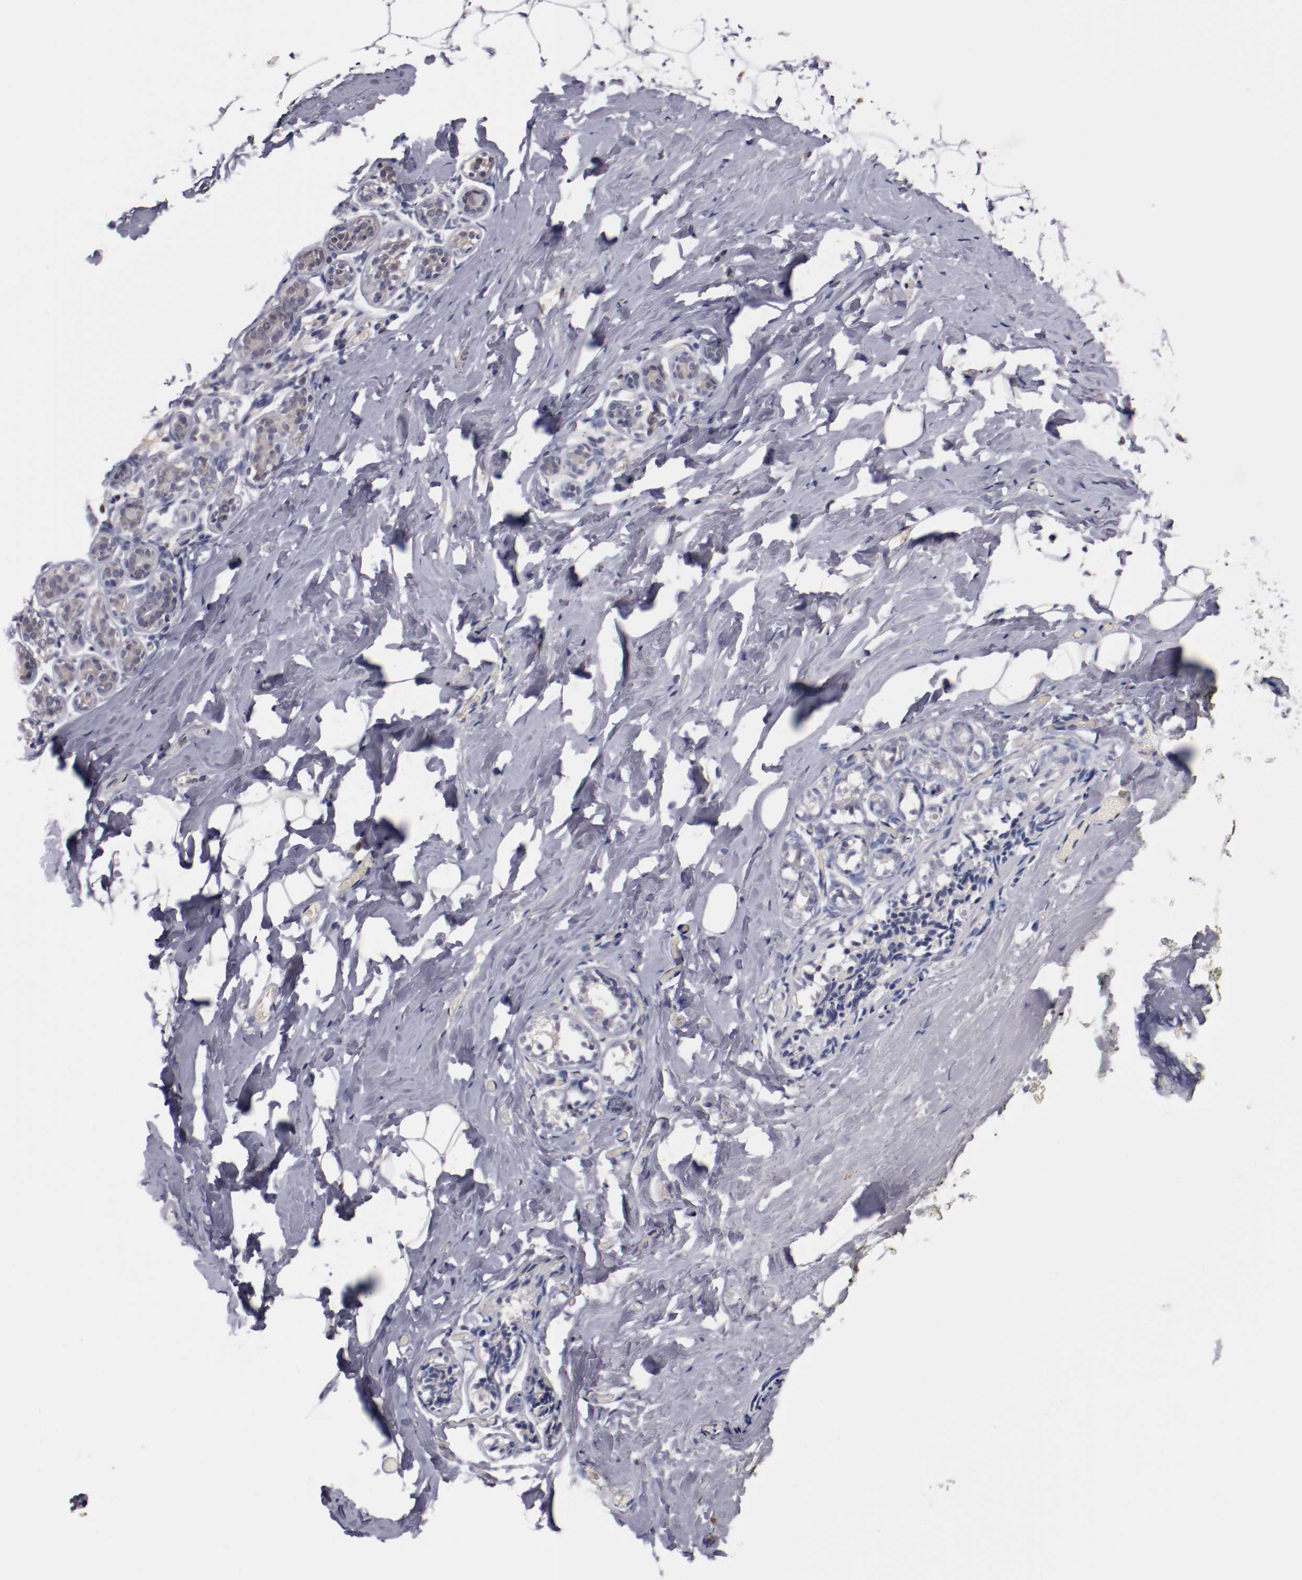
{"staining": {"intensity": "negative", "quantity": "none", "location": "none"}, "tissue": "breast", "cell_type": "Adipocytes", "image_type": "normal", "snomed": [{"axis": "morphology", "description": "Normal tissue, NOS"}, {"axis": "topography", "description": "Breast"}, {"axis": "topography", "description": "Soft tissue"}], "caption": "Immunohistochemistry micrograph of unremarkable breast stained for a protein (brown), which shows no staining in adipocytes. (DAB IHC, high magnification).", "gene": "FAM81A", "patient": {"sex": "female", "age": 75}}